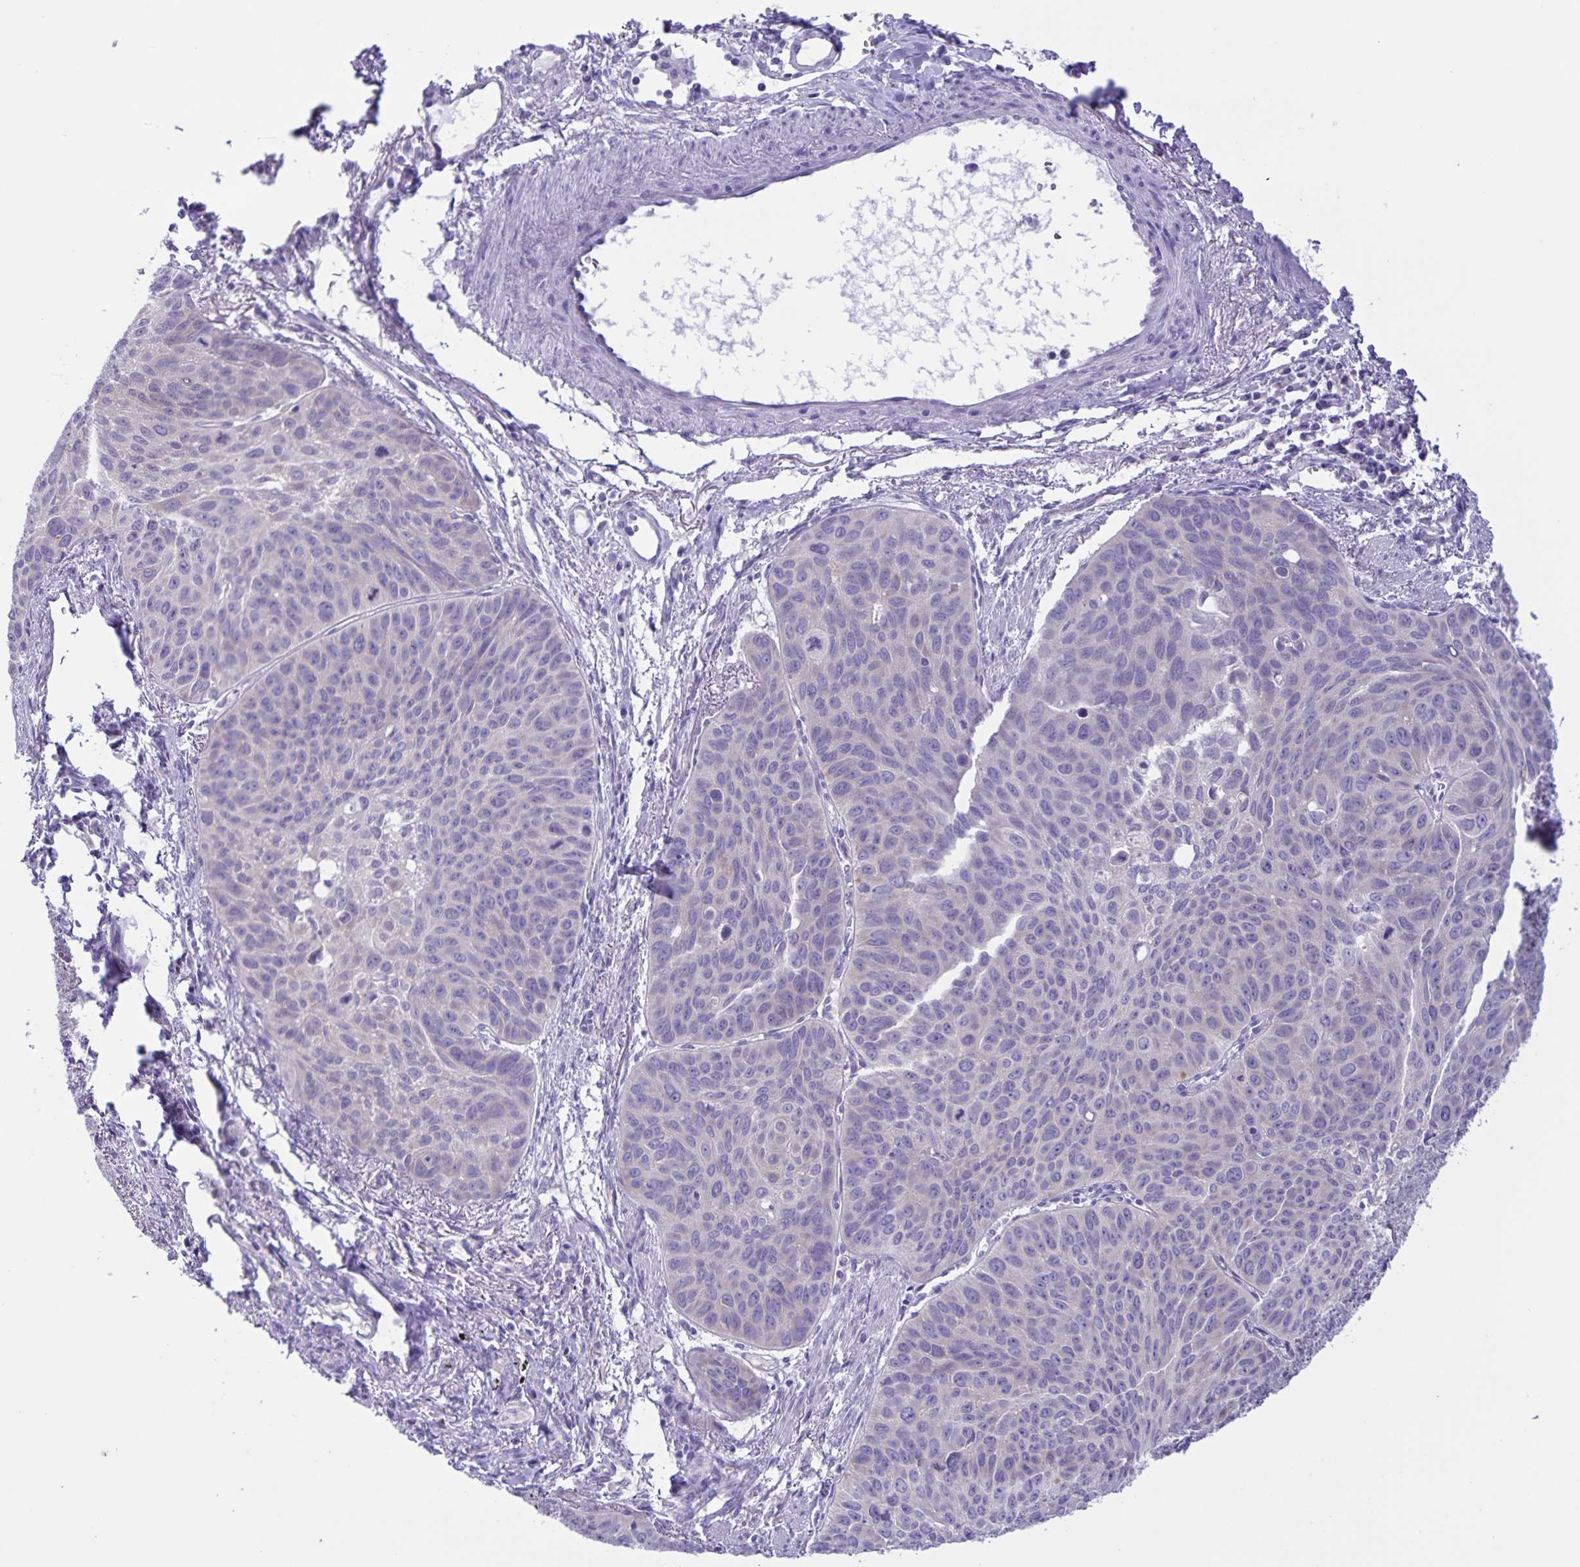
{"staining": {"intensity": "negative", "quantity": "none", "location": "none"}, "tissue": "lung cancer", "cell_type": "Tumor cells", "image_type": "cancer", "snomed": [{"axis": "morphology", "description": "Squamous cell carcinoma, NOS"}, {"axis": "topography", "description": "Lung"}], "caption": "Histopathology image shows no protein staining in tumor cells of lung cancer (squamous cell carcinoma) tissue. (Immunohistochemistry (ihc), brightfield microscopy, high magnification).", "gene": "CAPSL", "patient": {"sex": "male", "age": 71}}